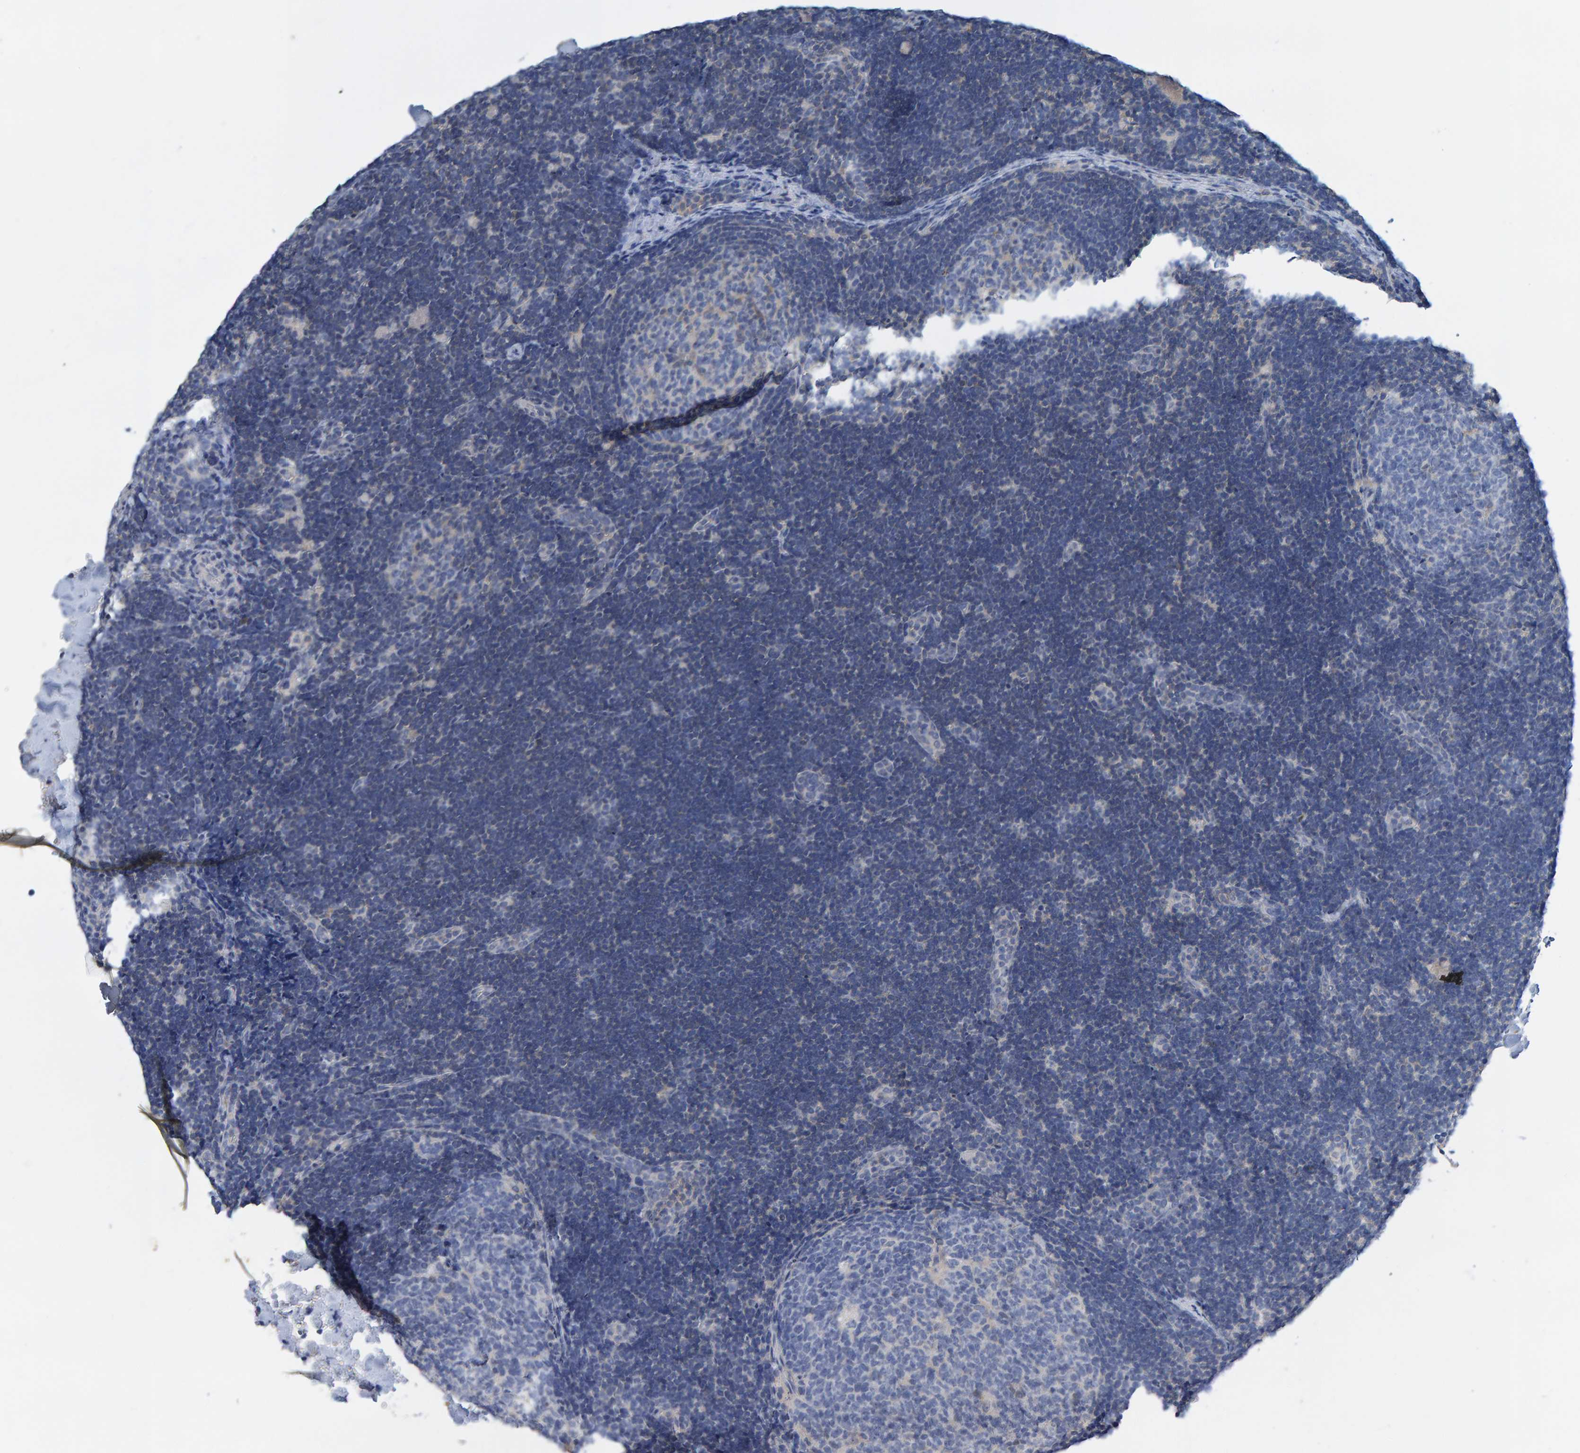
{"staining": {"intensity": "negative", "quantity": "none", "location": "none"}, "tissue": "lymph node", "cell_type": "Germinal center cells", "image_type": "normal", "snomed": [{"axis": "morphology", "description": "Normal tissue, NOS"}, {"axis": "topography", "description": "Lymph node"}], "caption": "Protein analysis of unremarkable lymph node exhibits no significant expression in germinal center cells. (IHC, brightfield microscopy, high magnification).", "gene": "ALAD", "patient": {"sex": "female", "age": 14}}